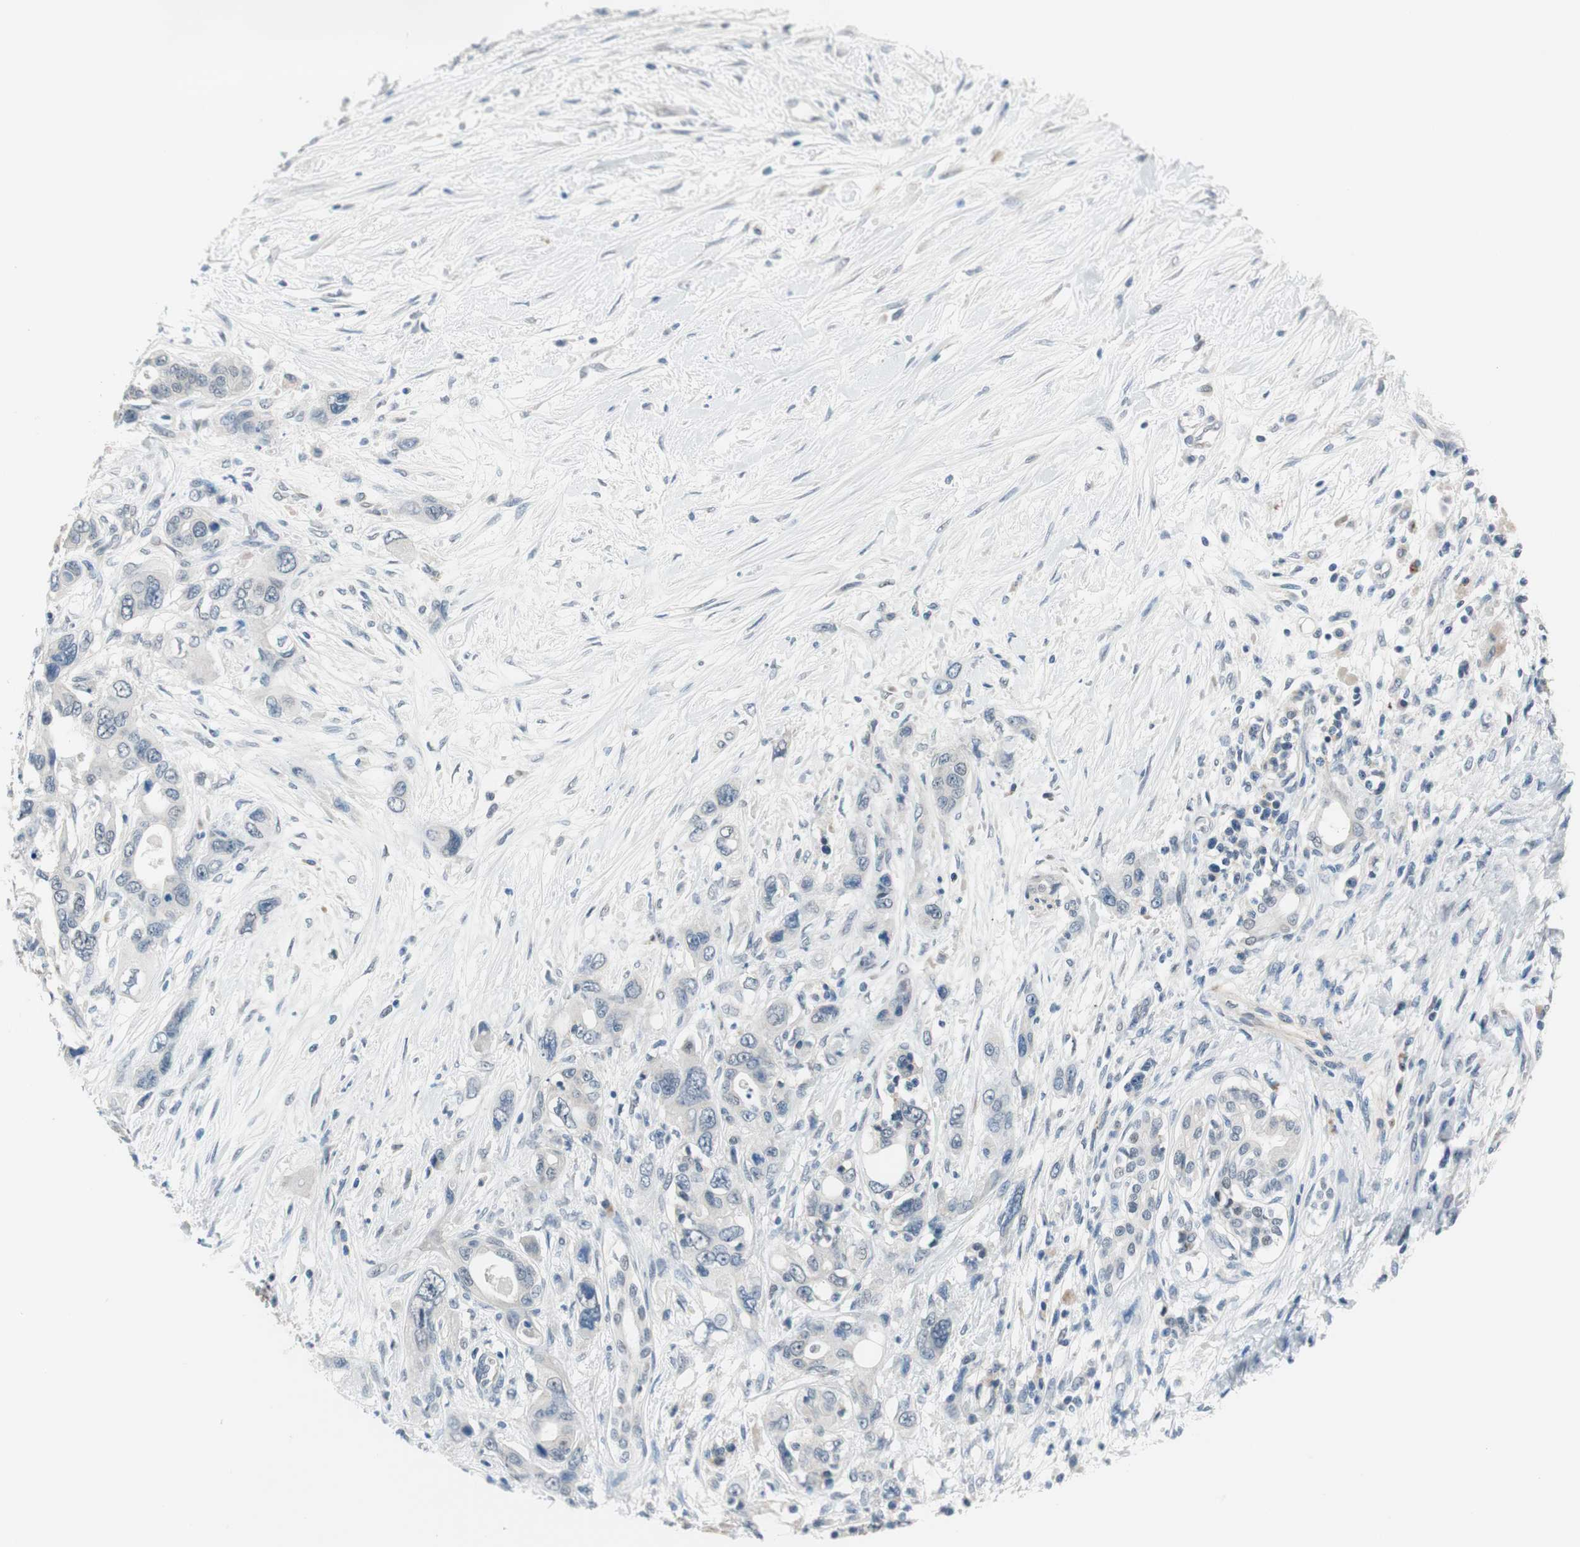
{"staining": {"intensity": "negative", "quantity": "none", "location": "none"}, "tissue": "pancreatic cancer", "cell_type": "Tumor cells", "image_type": "cancer", "snomed": [{"axis": "morphology", "description": "Adenocarcinoma, NOS"}, {"axis": "topography", "description": "Pancreas"}], "caption": "Pancreatic cancer stained for a protein using IHC demonstrates no staining tumor cells.", "gene": "GRHL1", "patient": {"sex": "male", "age": 46}}